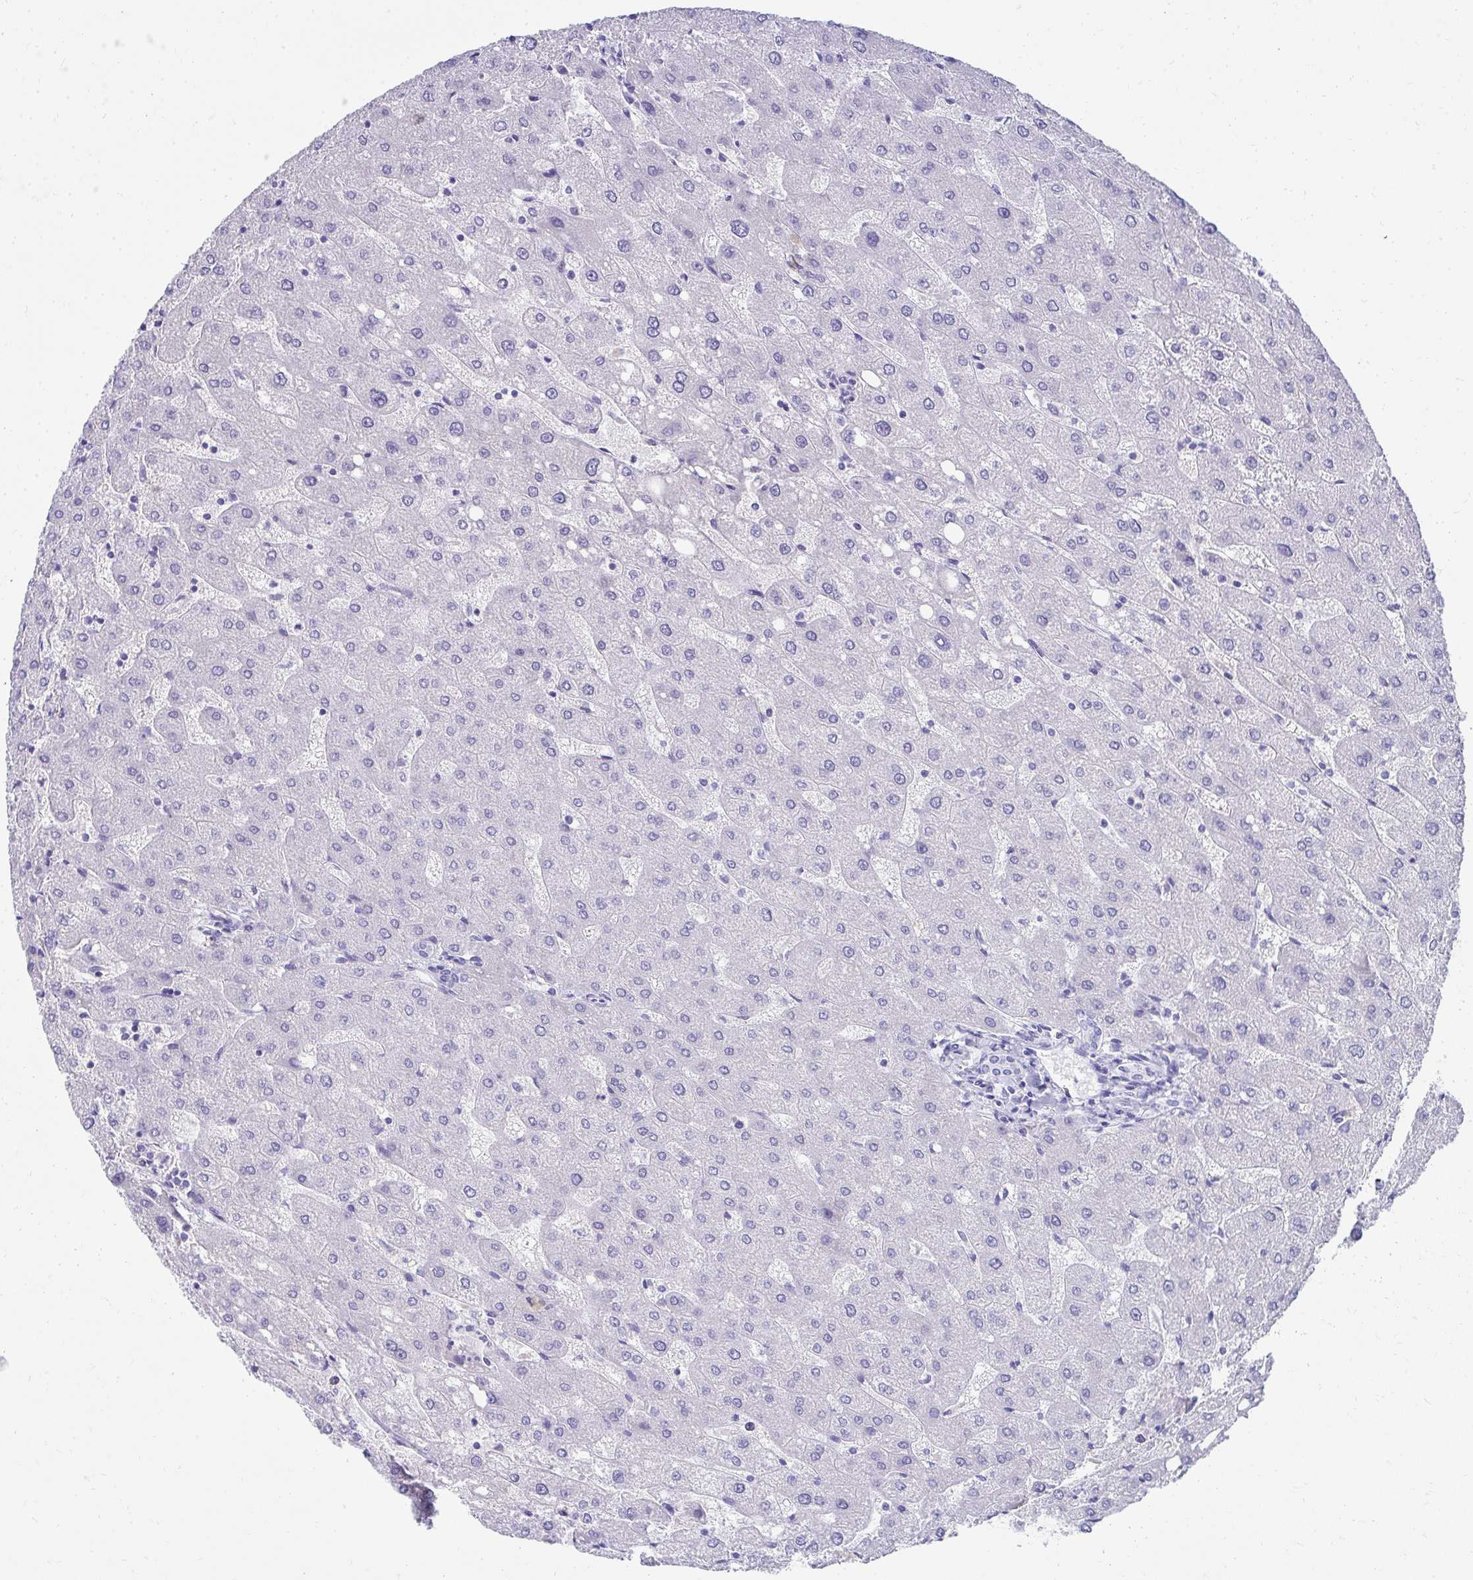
{"staining": {"intensity": "negative", "quantity": "none", "location": "none"}, "tissue": "liver", "cell_type": "Cholangiocytes", "image_type": "normal", "snomed": [{"axis": "morphology", "description": "Normal tissue, NOS"}, {"axis": "topography", "description": "Liver"}], "caption": "A high-resolution photomicrograph shows immunohistochemistry (IHC) staining of normal liver, which exhibits no significant staining in cholangiocytes. (Immunohistochemistry, brightfield microscopy, high magnification).", "gene": "SEC14L3", "patient": {"sex": "male", "age": 67}}